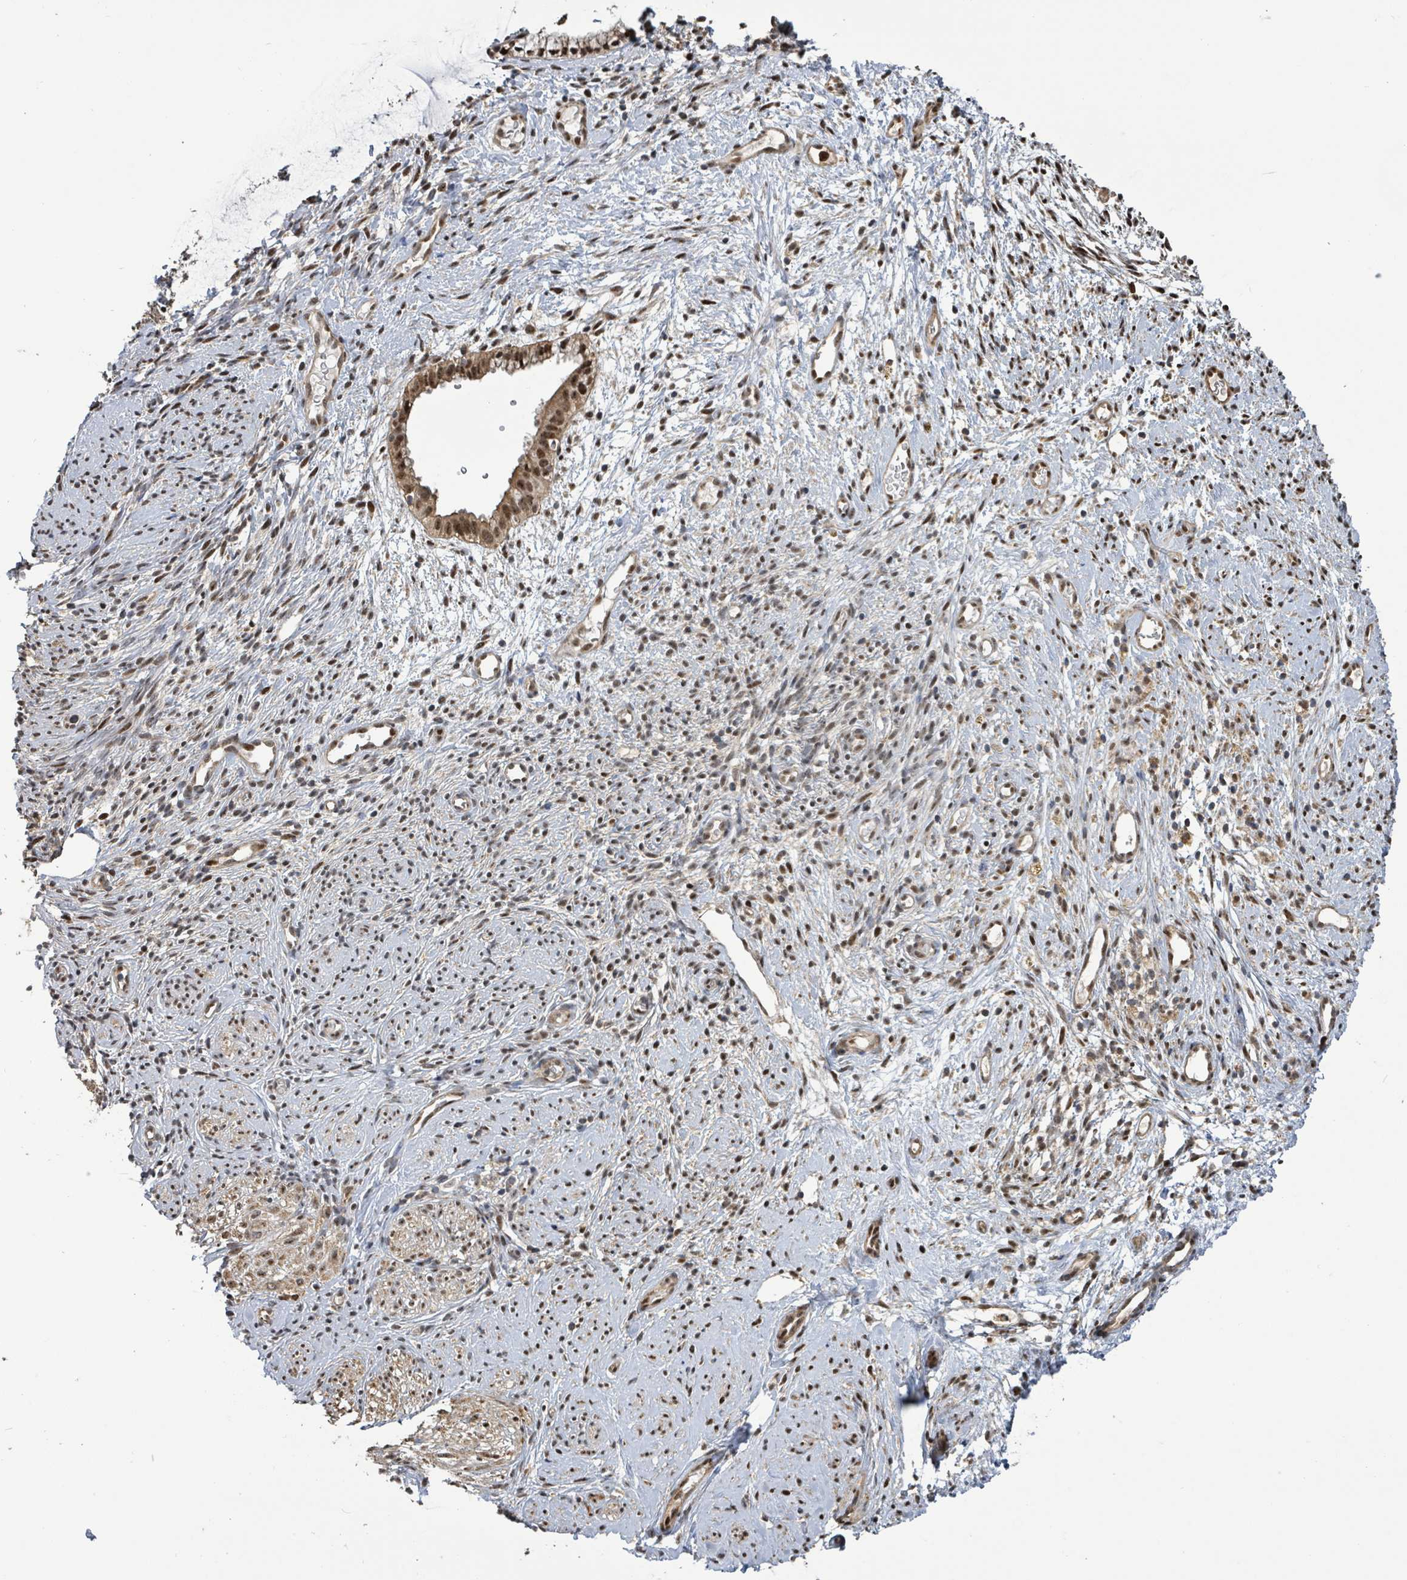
{"staining": {"intensity": "moderate", "quantity": ">75%", "location": "cytoplasmic/membranous,nuclear"}, "tissue": "cervix", "cell_type": "Glandular cells", "image_type": "normal", "snomed": [{"axis": "morphology", "description": "Normal tissue, NOS"}, {"axis": "topography", "description": "Cervix"}], "caption": "A brown stain highlights moderate cytoplasmic/membranous,nuclear staining of a protein in glandular cells of benign human cervix.", "gene": "COQ6", "patient": {"sex": "female", "age": 76}}